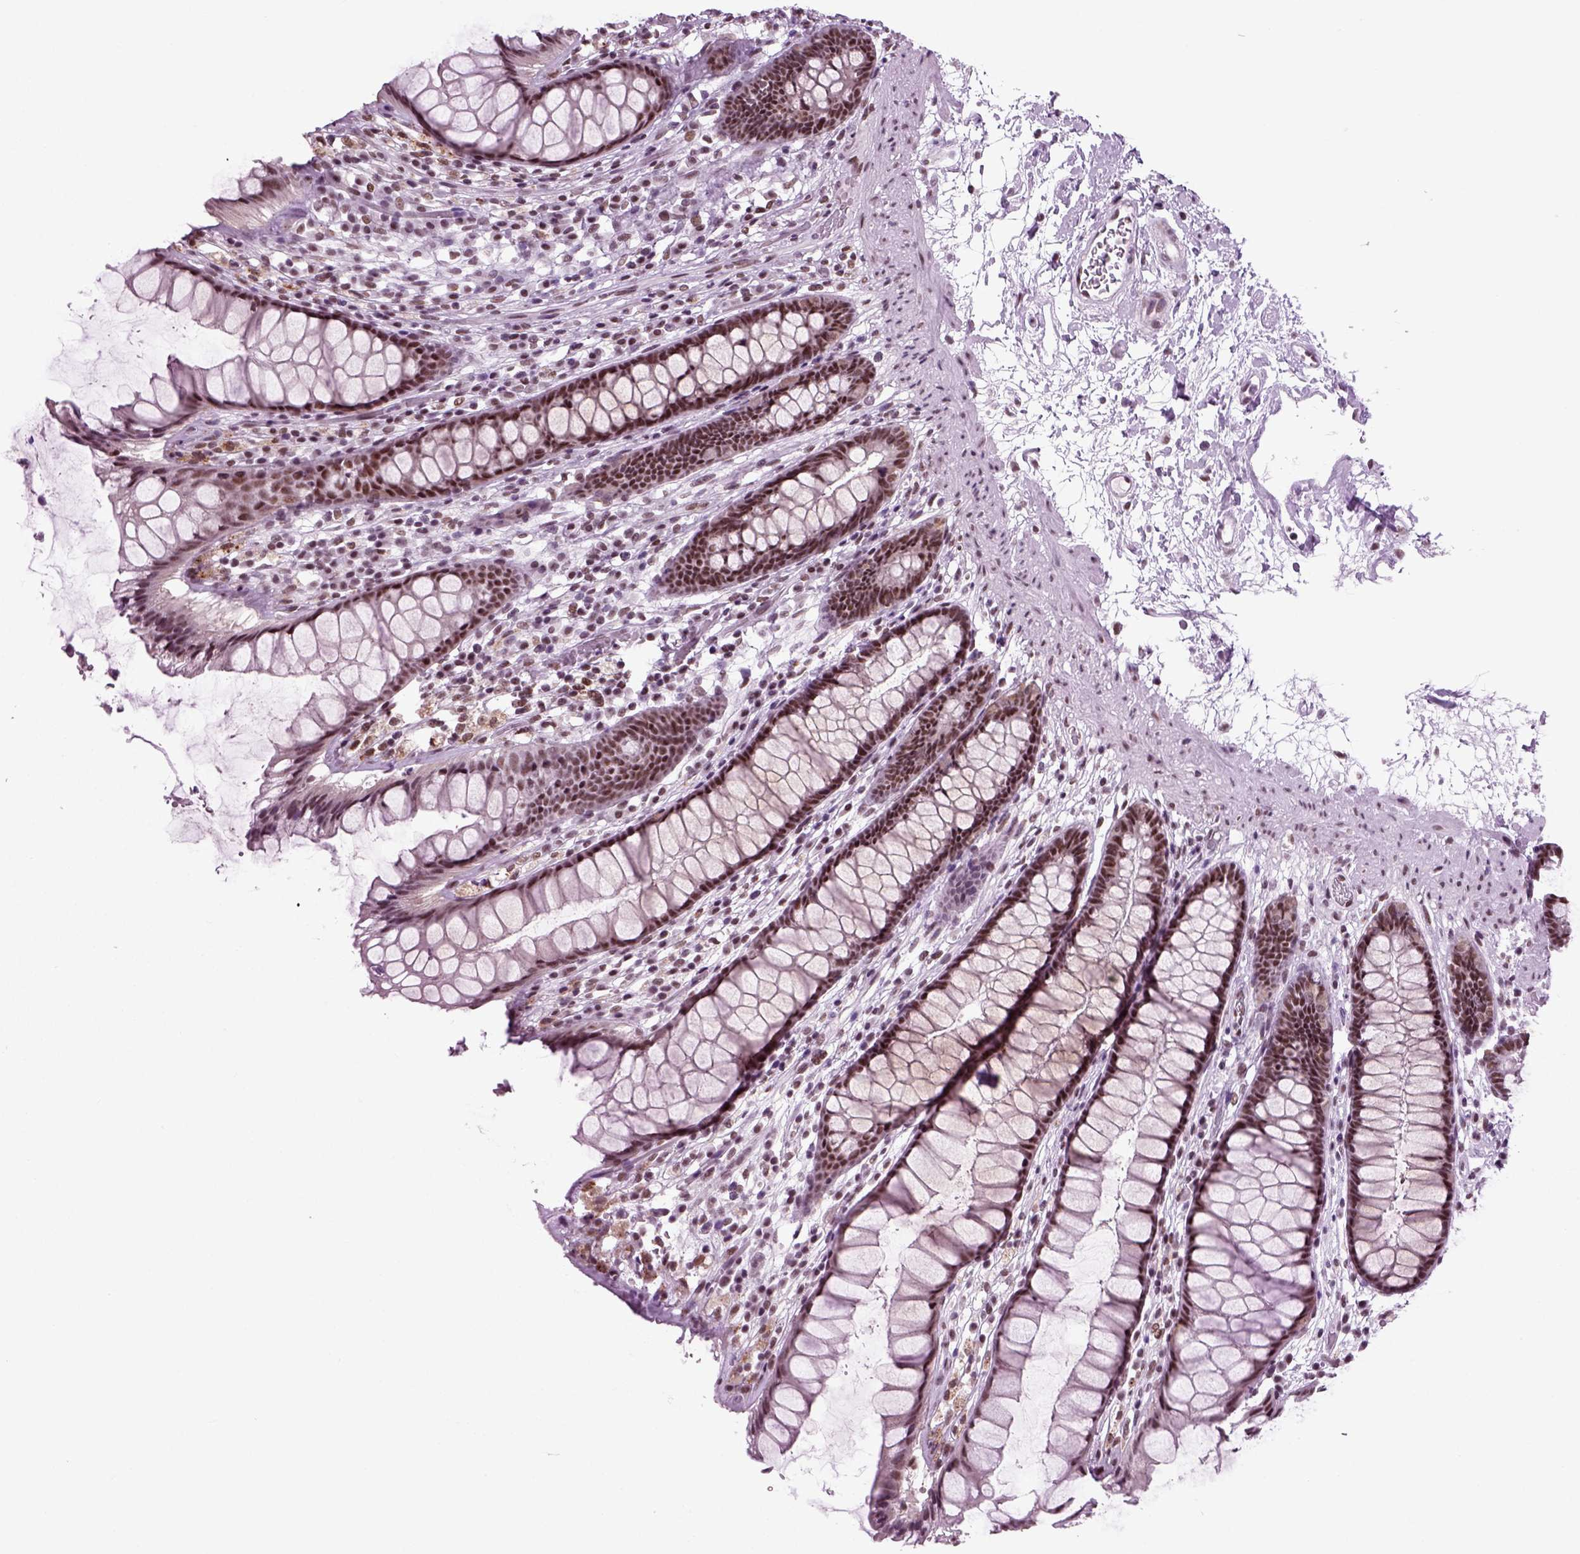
{"staining": {"intensity": "moderate", "quantity": ">75%", "location": "nuclear"}, "tissue": "rectum", "cell_type": "Glandular cells", "image_type": "normal", "snomed": [{"axis": "morphology", "description": "Normal tissue, NOS"}, {"axis": "topography", "description": "Rectum"}], "caption": "This histopathology image displays IHC staining of normal rectum, with medium moderate nuclear expression in approximately >75% of glandular cells.", "gene": "RCOR3", "patient": {"sex": "male", "age": 72}}